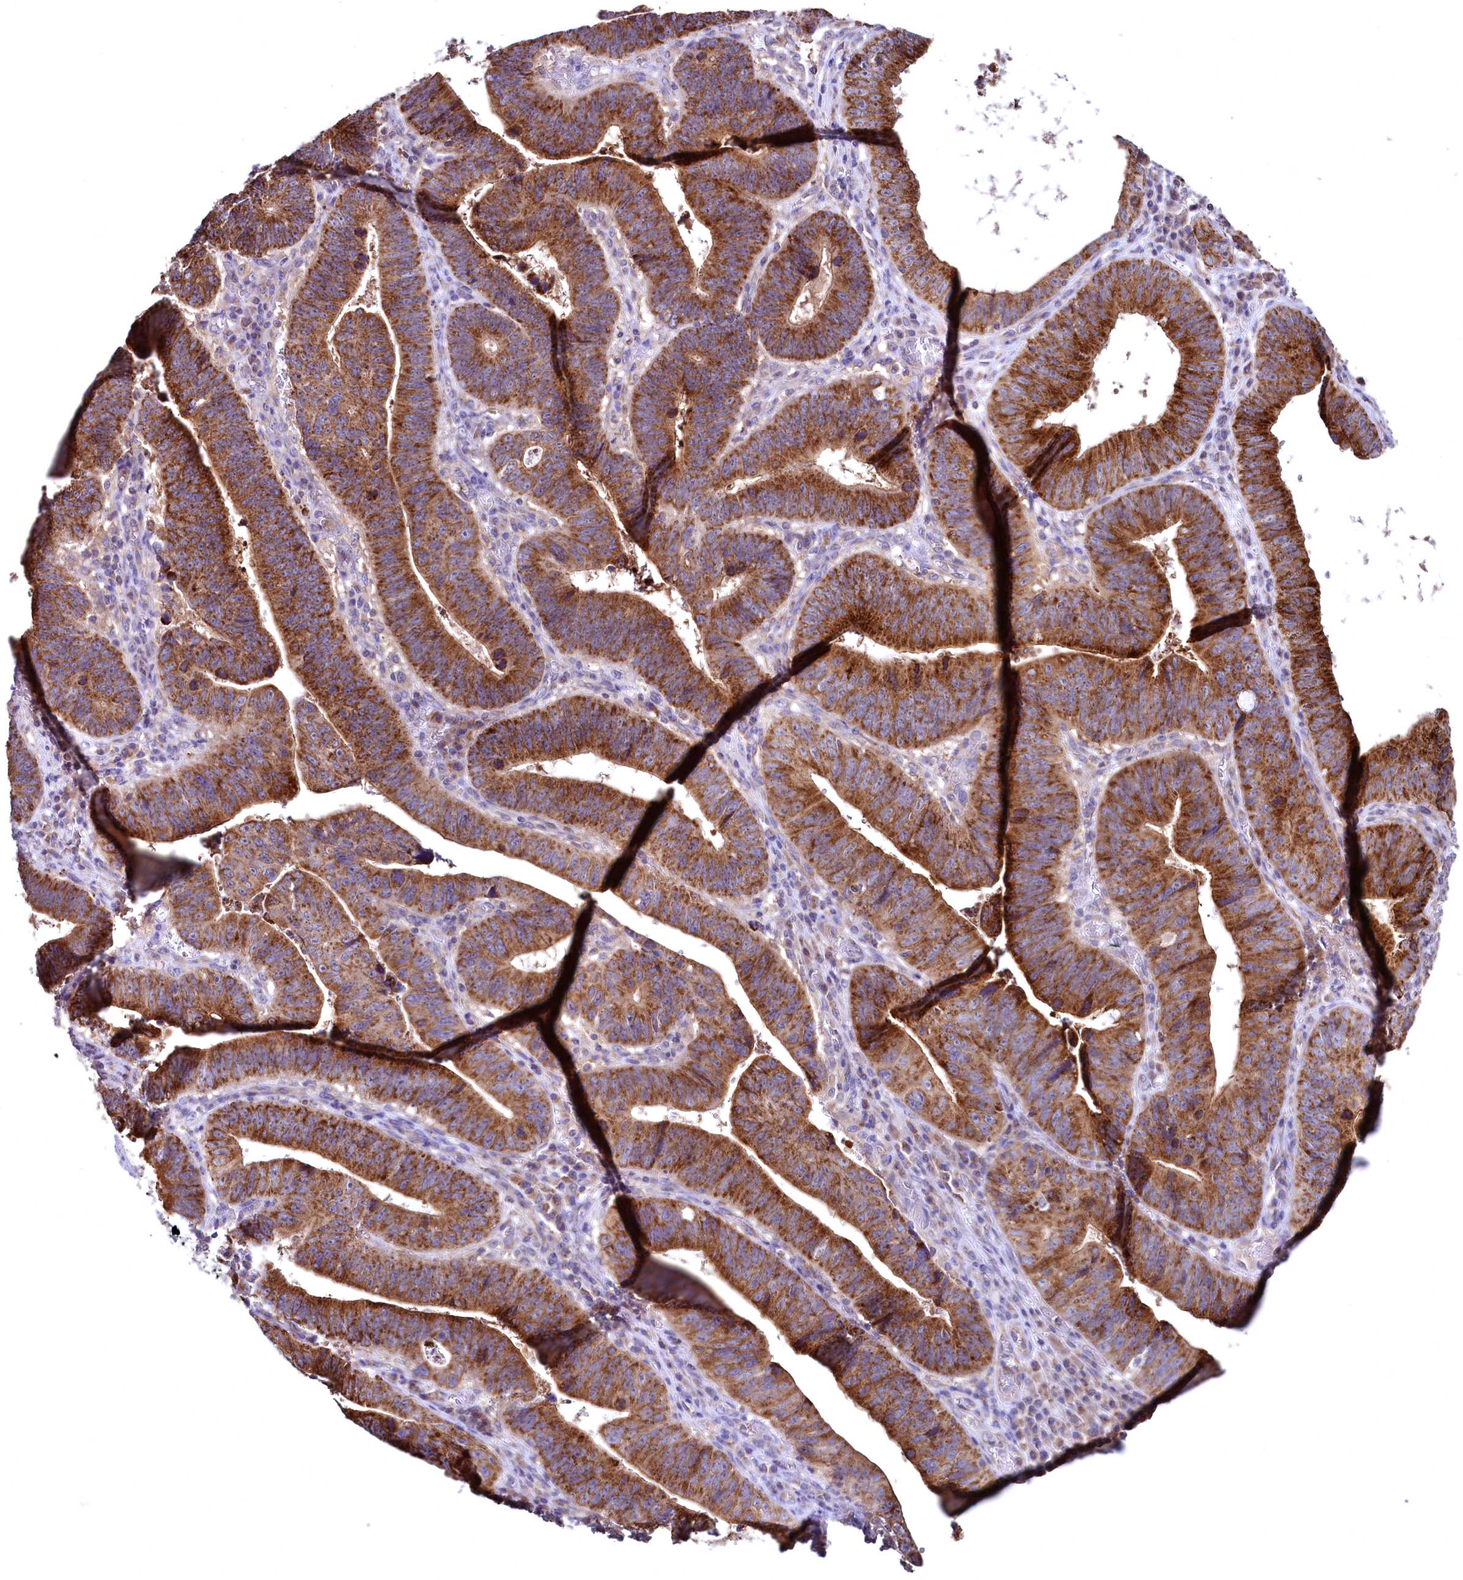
{"staining": {"intensity": "strong", "quantity": ">75%", "location": "cytoplasmic/membranous"}, "tissue": "stomach cancer", "cell_type": "Tumor cells", "image_type": "cancer", "snomed": [{"axis": "morphology", "description": "Adenocarcinoma, NOS"}, {"axis": "topography", "description": "Stomach"}], "caption": "IHC micrograph of neoplastic tissue: human stomach adenocarcinoma stained using immunohistochemistry (IHC) exhibits high levels of strong protein expression localized specifically in the cytoplasmic/membranous of tumor cells, appearing as a cytoplasmic/membranous brown color.", "gene": "MRPL57", "patient": {"sex": "male", "age": 59}}